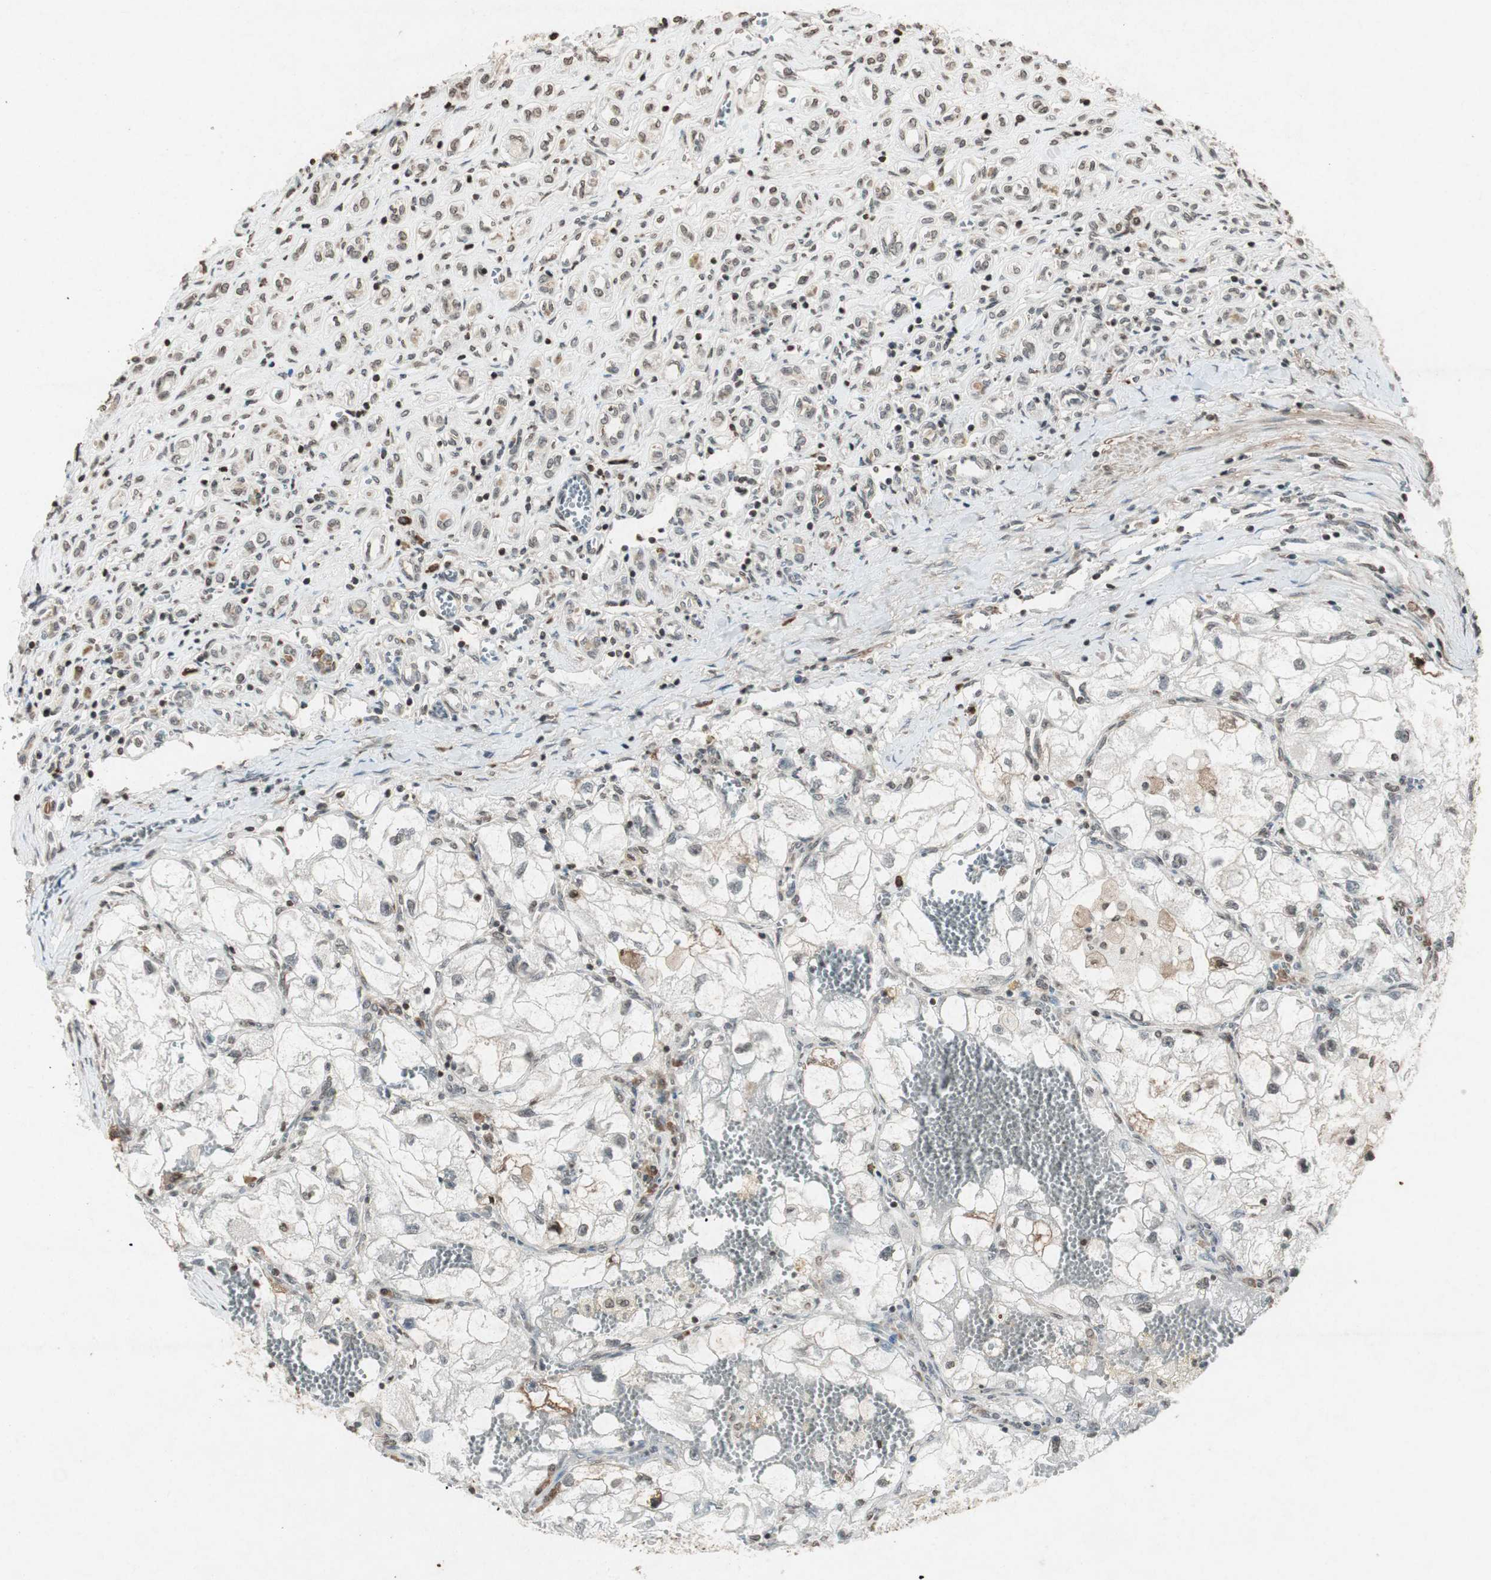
{"staining": {"intensity": "weak", "quantity": "25%-75%", "location": "nuclear"}, "tissue": "renal cancer", "cell_type": "Tumor cells", "image_type": "cancer", "snomed": [{"axis": "morphology", "description": "Adenocarcinoma, NOS"}, {"axis": "topography", "description": "Kidney"}], "caption": "Protein staining reveals weak nuclear staining in approximately 25%-75% of tumor cells in renal adenocarcinoma.", "gene": "PRKG1", "patient": {"sex": "female", "age": 70}}